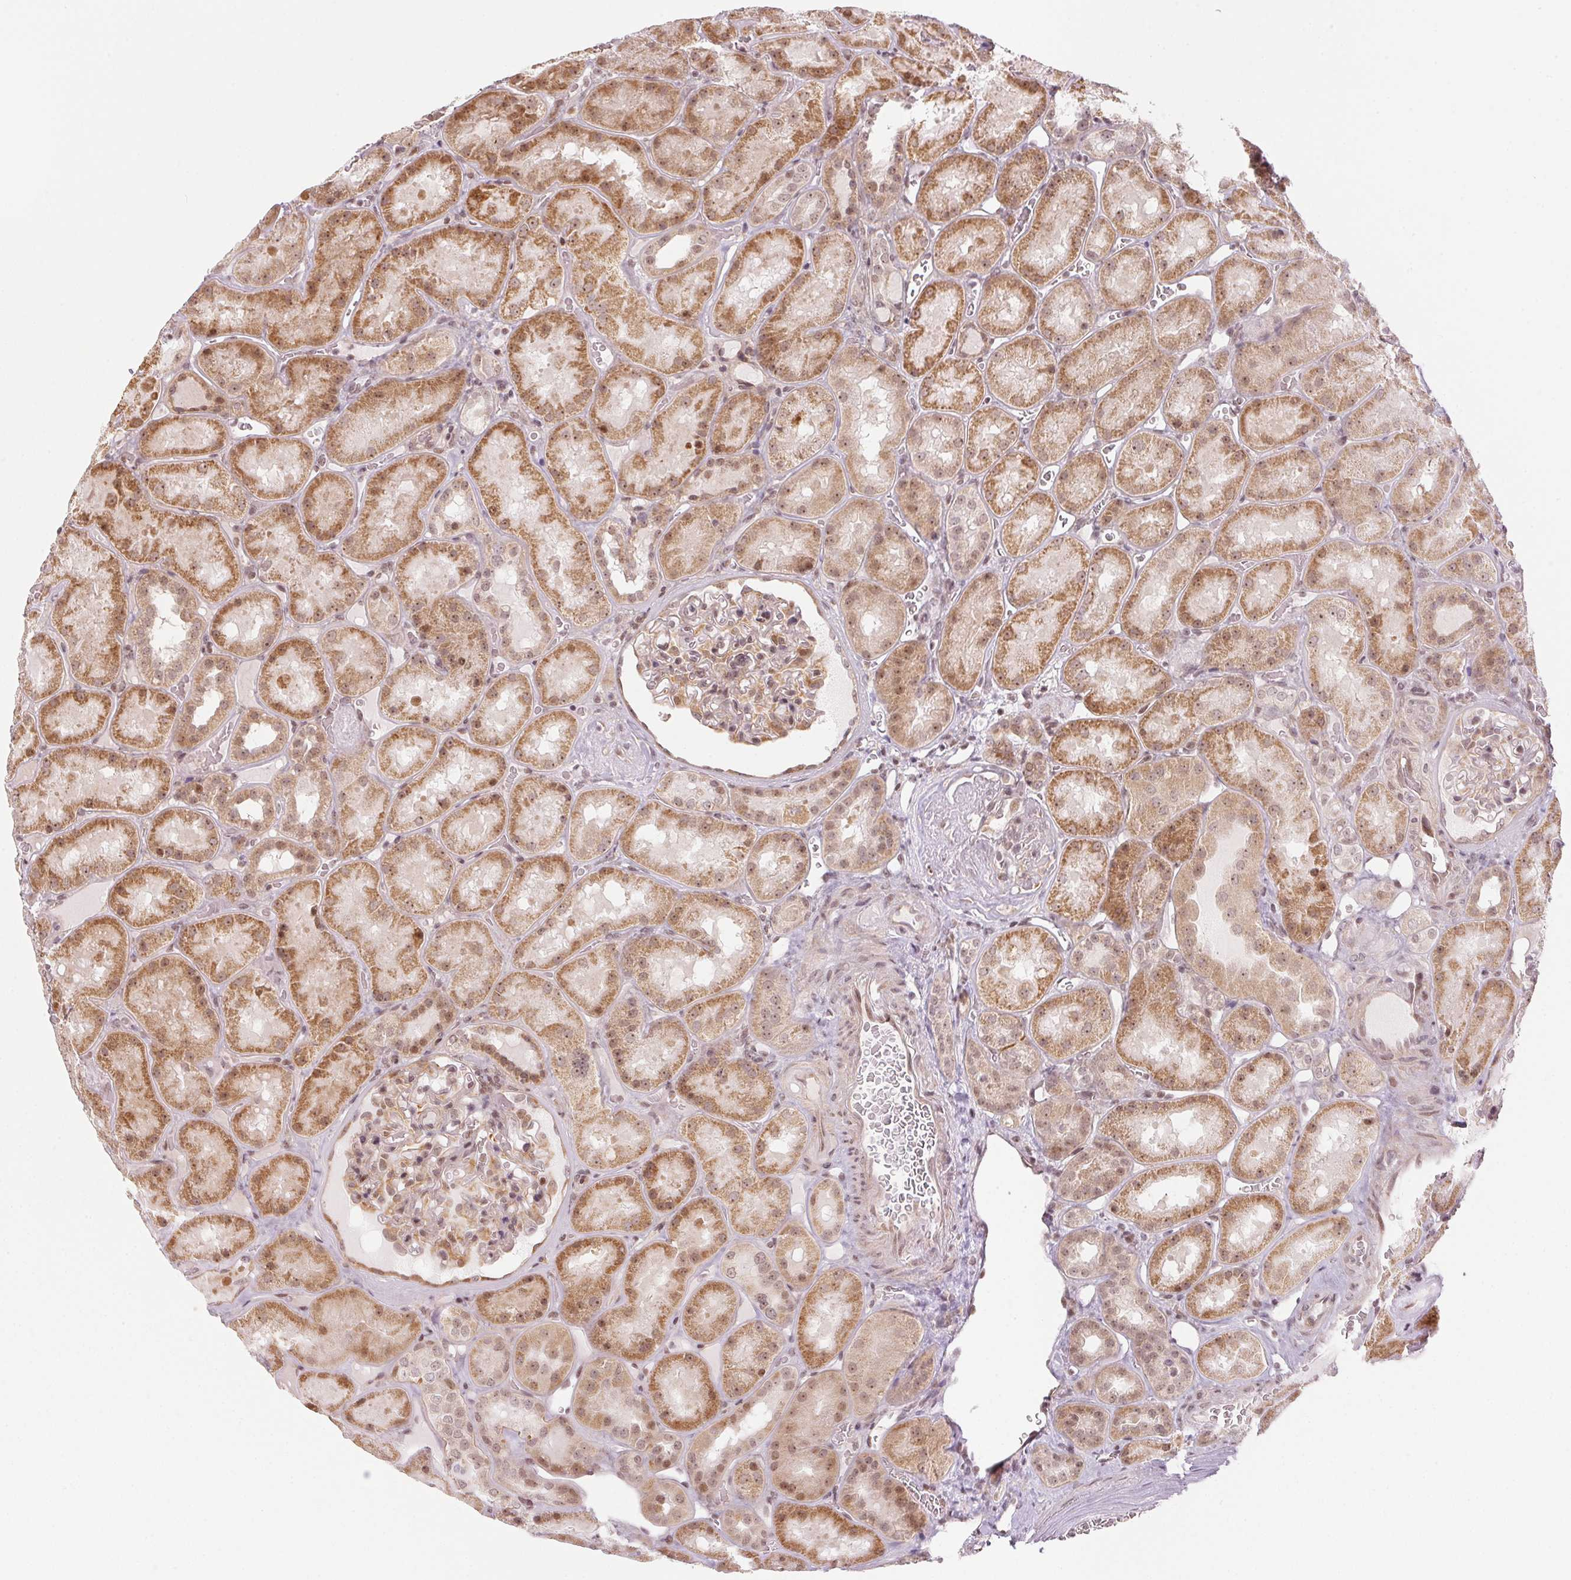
{"staining": {"intensity": "moderate", "quantity": "25%-75%", "location": "cytoplasmic/membranous,nuclear"}, "tissue": "kidney", "cell_type": "Cells in glomeruli", "image_type": "normal", "snomed": [{"axis": "morphology", "description": "Normal tissue, NOS"}, {"axis": "topography", "description": "Kidney"}], "caption": "About 25%-75% of cells in glomeruli in unremarkable human kidney reveal moderate cytoplasmic/membranous,nuclear protein expression as visualized by brown immunohistochemical staining.", "gene": "KAT6A", "patient": {"sex": "male", "age": 73}}